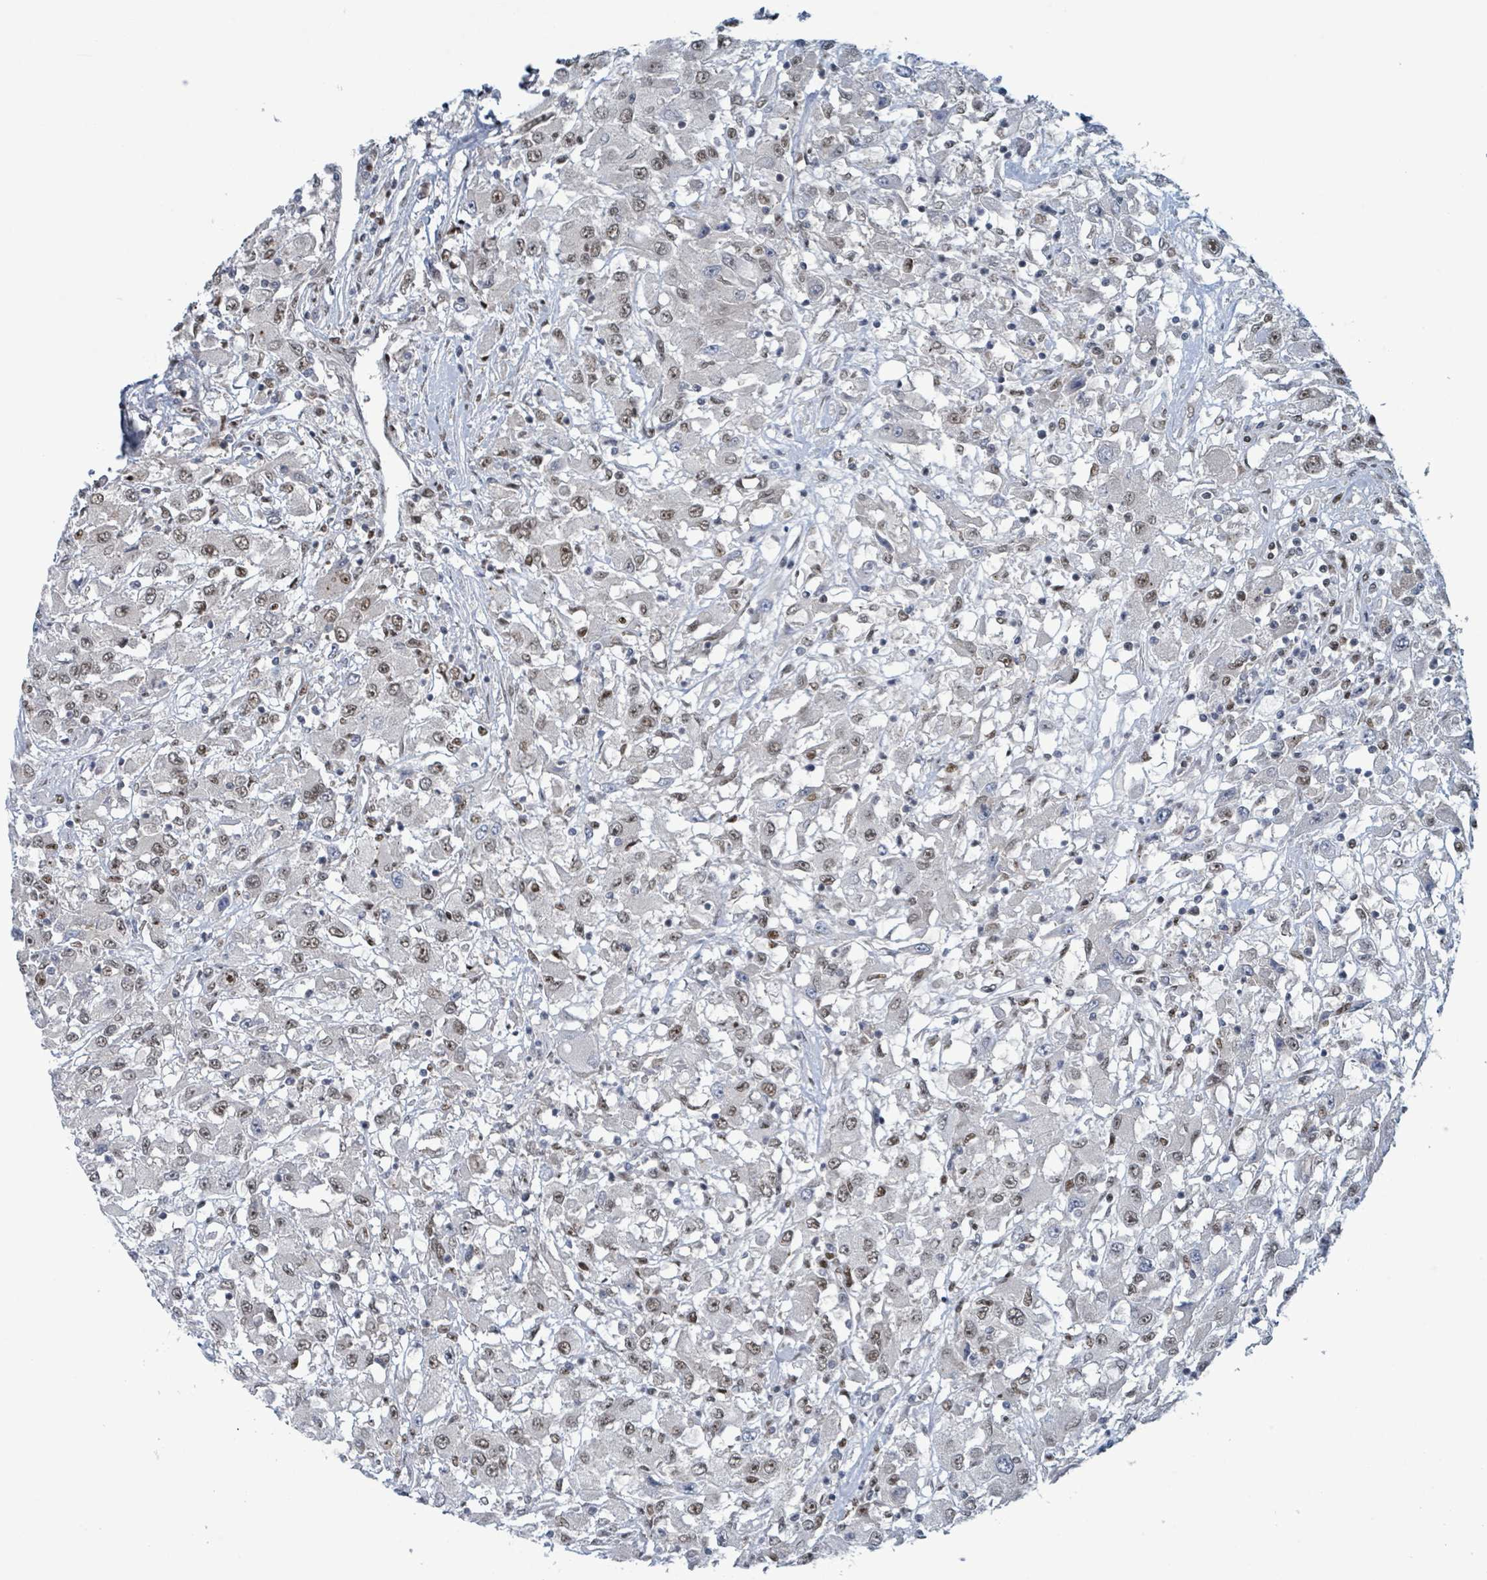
{"staining": {"intensity": "moderate", "quantity": "25%-75%", "location": "nuclear"}, "tissue": "renal cancer", "cell_type": "Tumor cells", "image_type": "cancer", "snomed": [{"axis": "morphology", "description": "Adenocarcinoma, NOS"}, {"axis": "topography", "description": "Kidney"}], "caption": "IHC of adenocarcinoma (renal) exhibits medium levels of moderate nuclear staining in about 25%-75% of tumor cells.", "gene": "KLF3", "patient": {"sex": "female", "age": 67}}